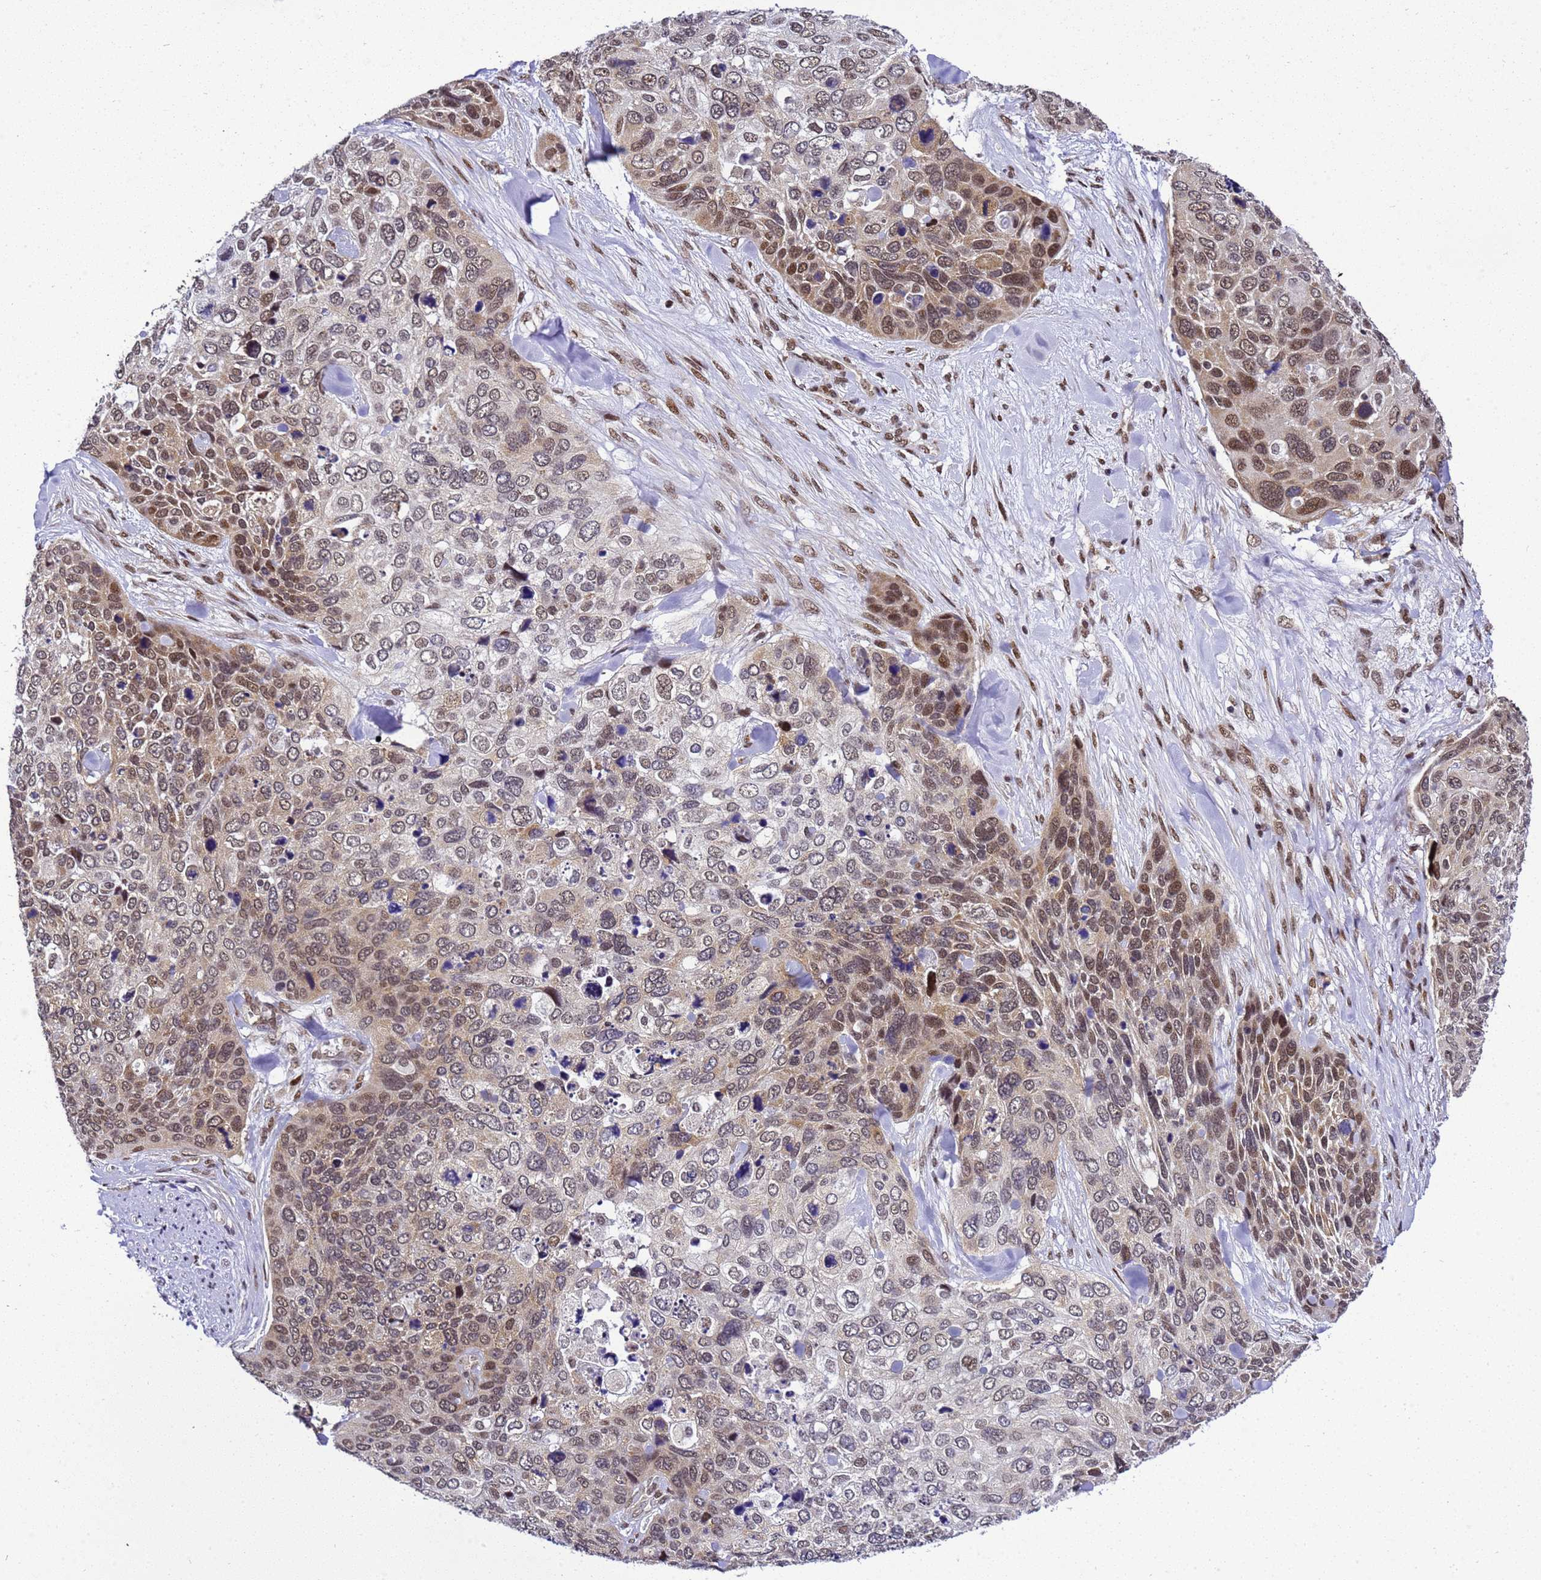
{"staining": {"intensity": "moderate", "quantity": "25%-75%", "location": "nuclear"}, "tissue": "skin cancer", "cell_type": "Tumor cells", "image_type": "cancer", "snomed": [{"axis": "morphology", "description": "Basal cell carcinoma"}, {"axis": "topography", "description": "Skin"}], "caption": "A medium amount of moderate nuclear positivity is seen in about 25%-75% of tumor cells in skin cancer (basal cell carcinoma) tissue. The protein of interest is shown in brown color, while the nuclei are stained blue.", "gene": "SMN1", "patient": {"sex": "female", "age": 74}}